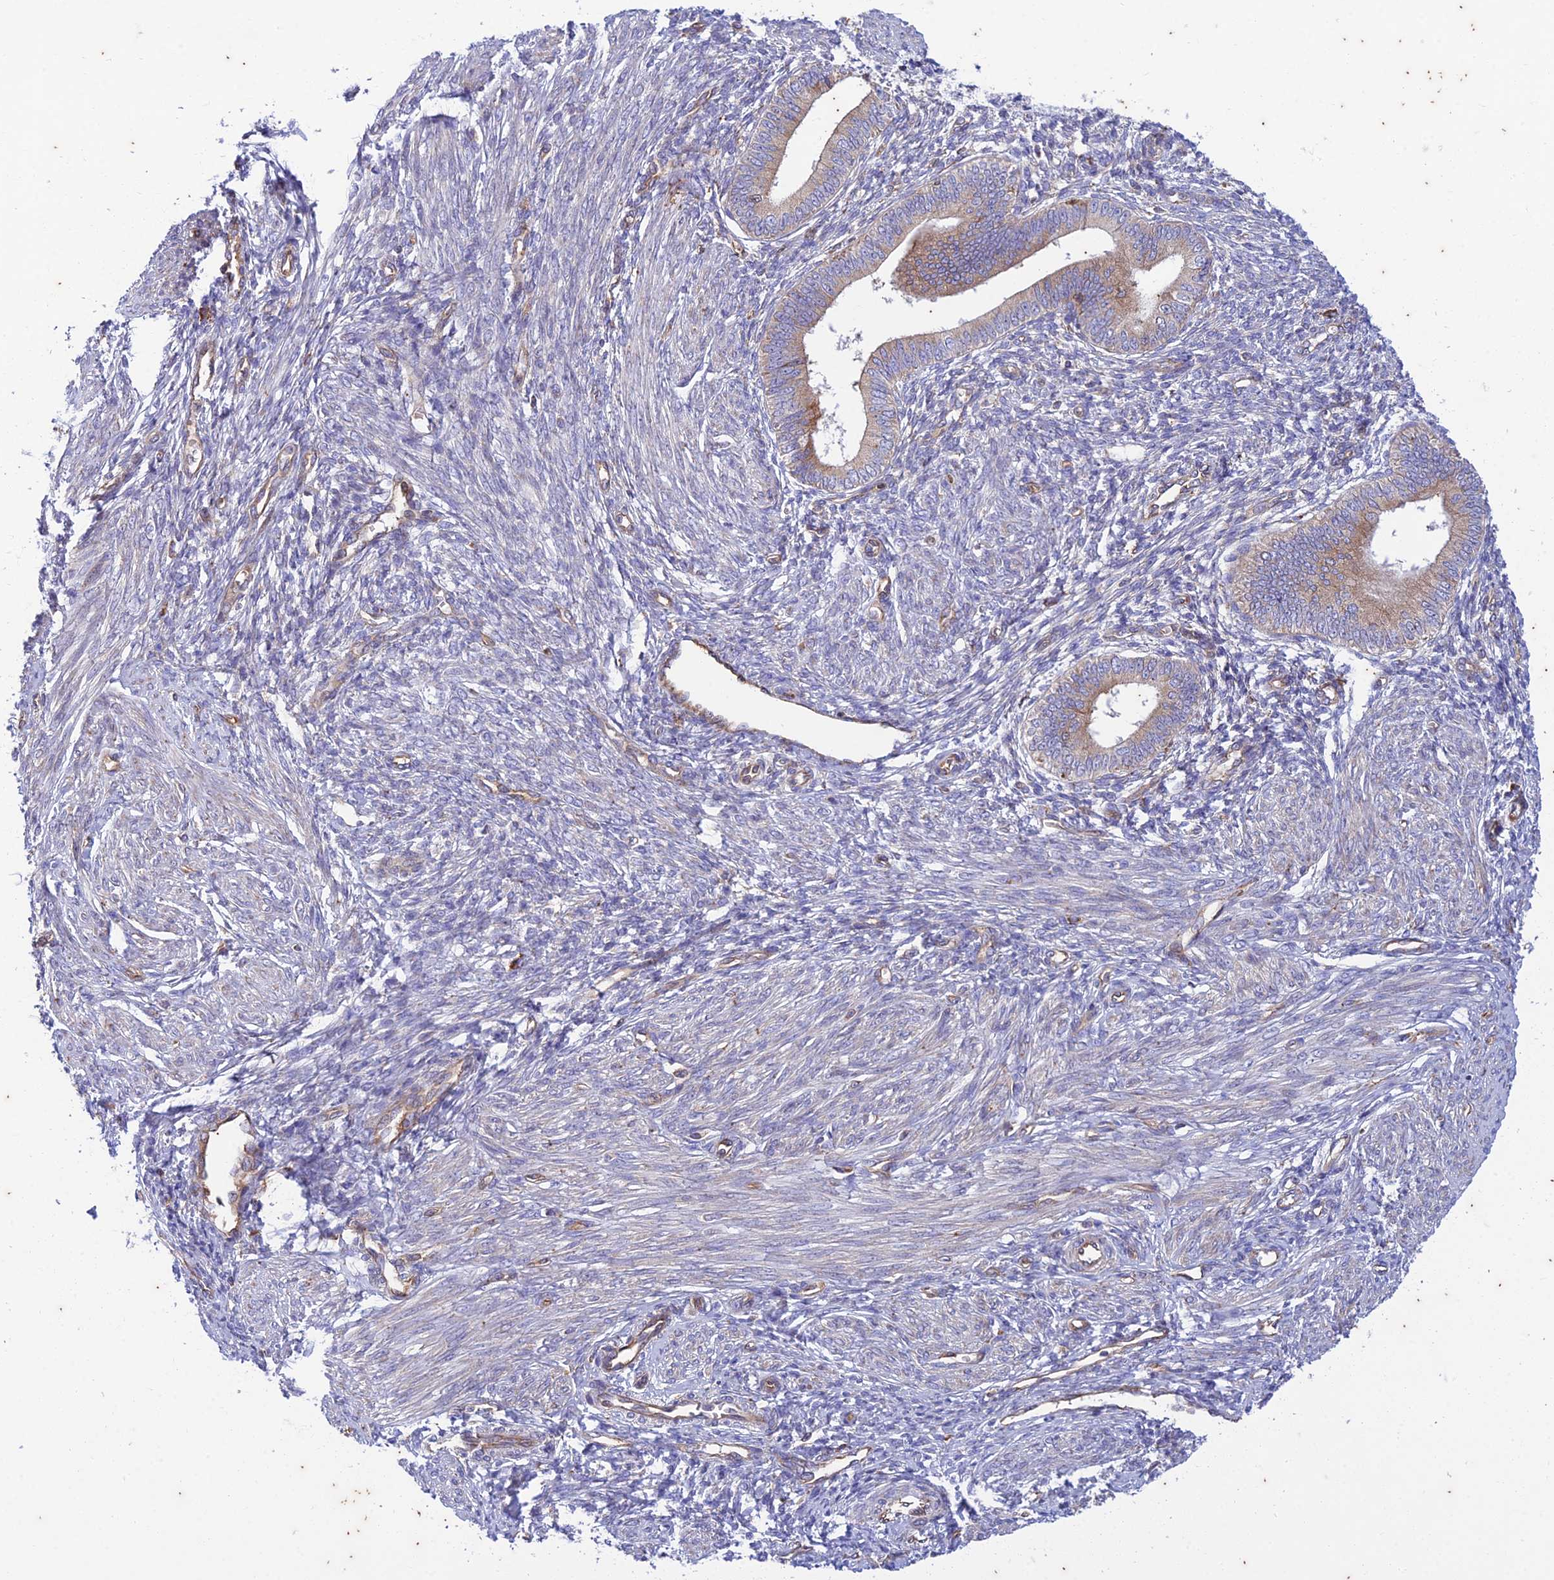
{"staining": {"intensity": "negative", "quantity": "none", "location": "none"}, "tissue": "endometrium", "cell_type": "Cells in endometrial stroma", "image_type": "normal", "snomed": [{"axis": "morphology", "description": "Normal tissue, NOS"}, {"axis": "topography", "description": "Endometrium"}], "caption": "The immunohistochemistry (IHC) image has no significant positivity in cells in endometrial stroma of endometrium. (Stains: DAB (3,3'-diaminobenzidine) IHC with hematoxylin counter stain, Microscopy: brightfield microscopy at high magnification).", "gene": "PIMREG", "patient": {"sex": "female", "age": 46}}